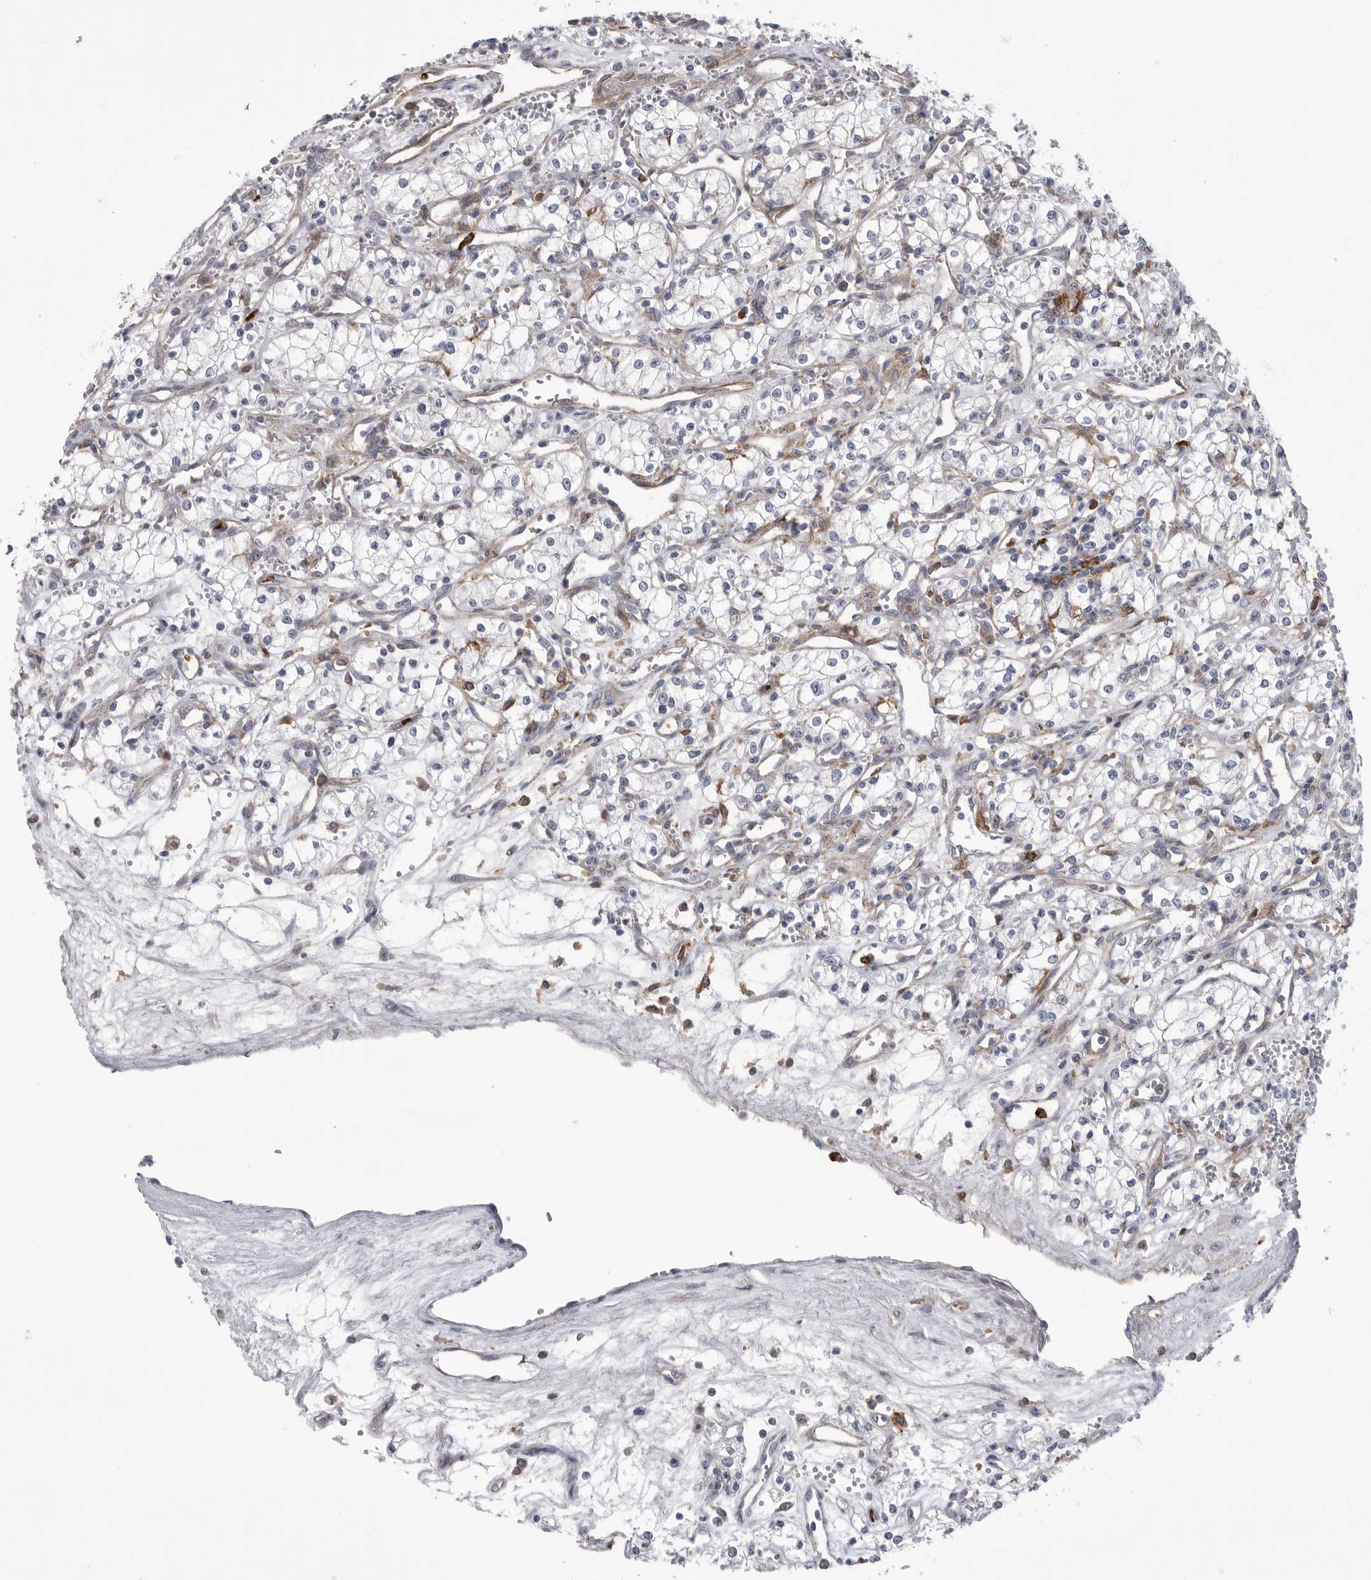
{"staining": {"intensity": "negative", "quantity": "none", "location": "none"}, "tissue": "renal cancer", "cell_type": "Tumor cells", "image_type": "cancer", "snomed": [{"axis": "morphology", "description": "Adenocarcinoma, NOS"}, {"axis": "topography", "description": "Kidney"}], "caption": "This is an immunohistochemistry (IHC) micrograph of renal cancer (adenocarcinoma). There is no positivity in tumor cells.", "gene": "SIGLEC10", "patient": {"sex": "male", "age": 59}}